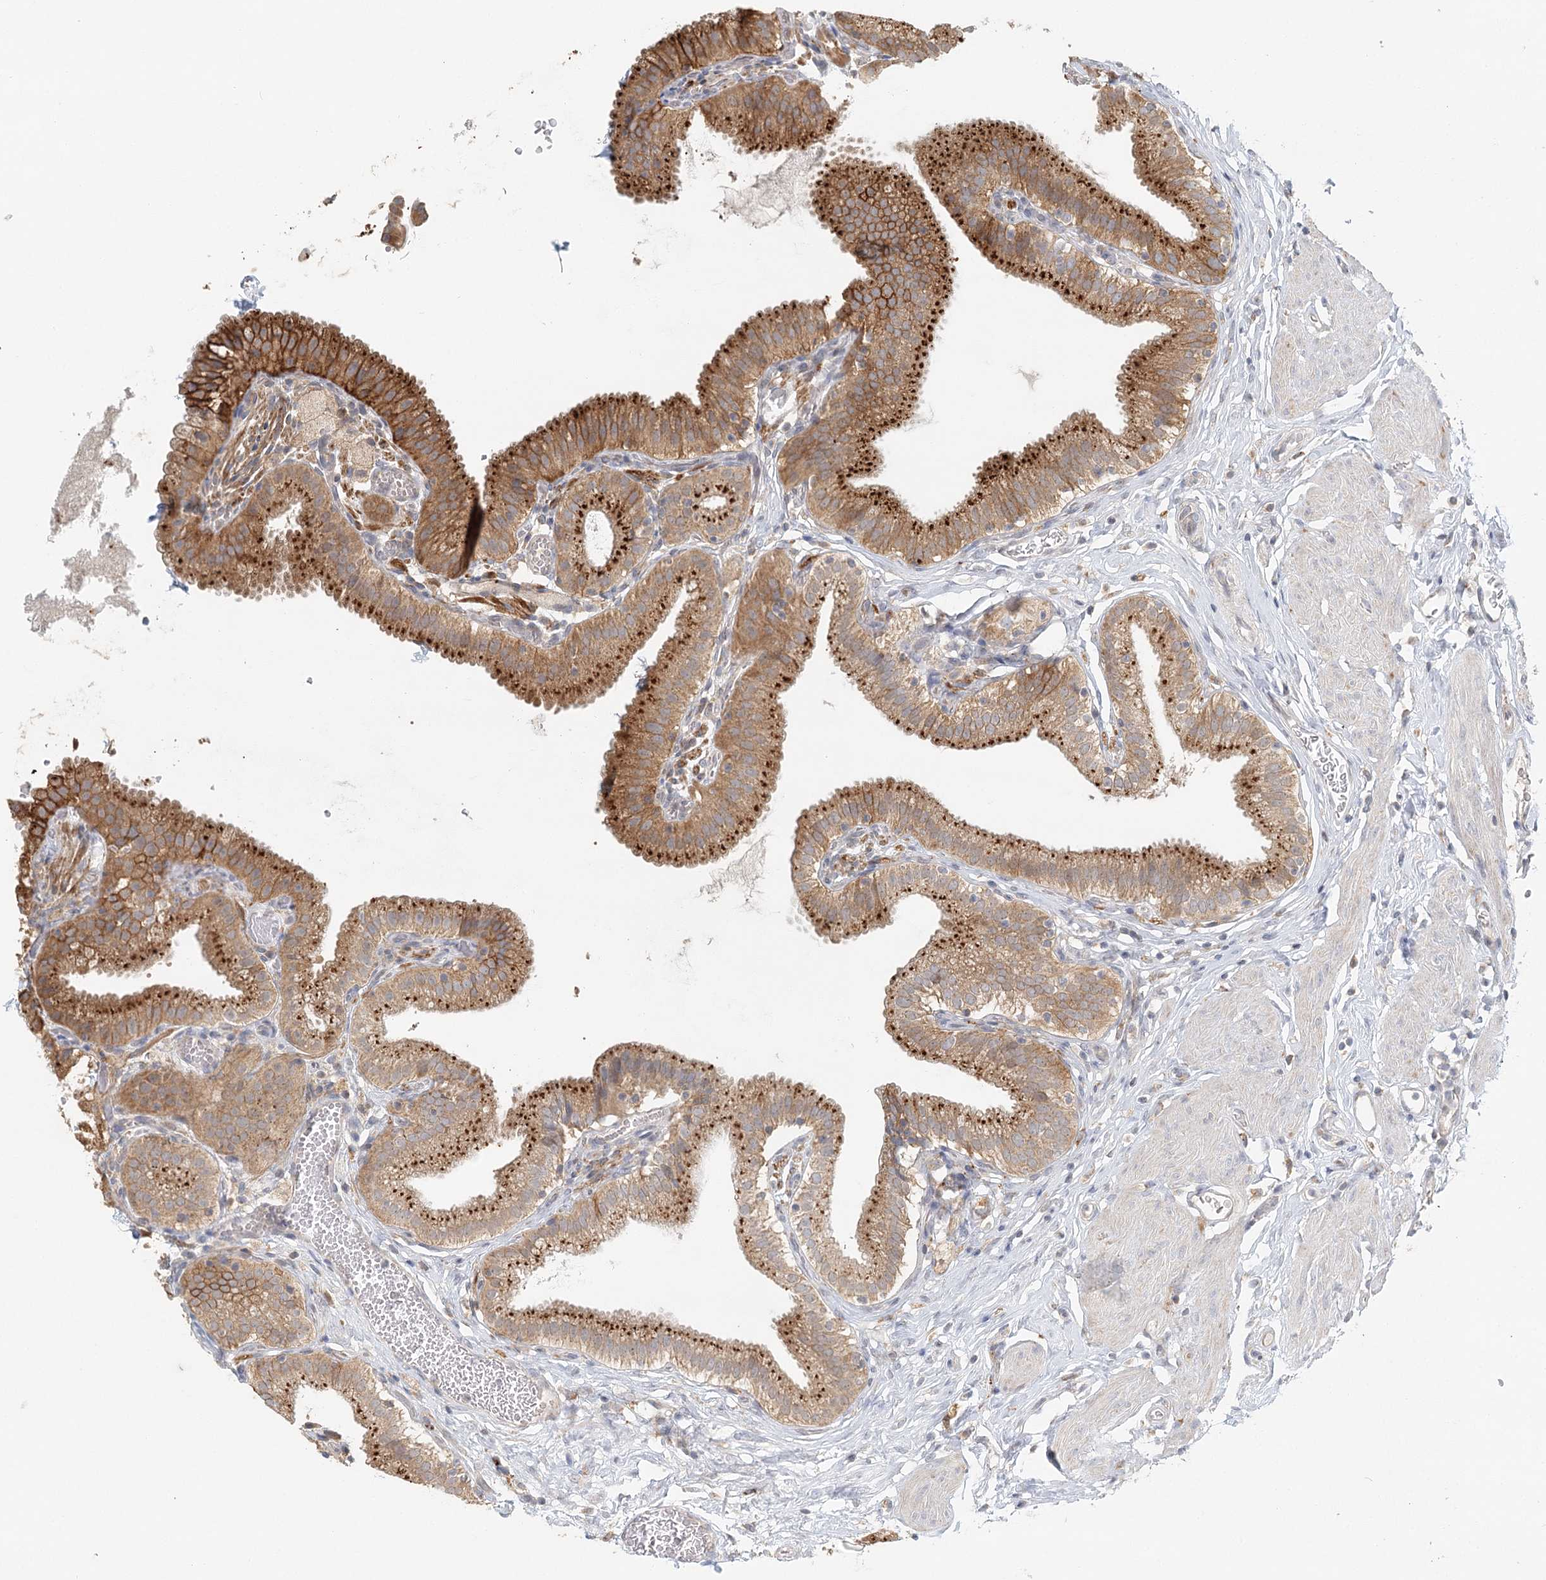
{"staining": {"intensity": "strong", "quantity": ">75%", "location": "cytoplasmic/membranous"}, "tissue": "gallbladder", "cell_type": "Glandular cells", "image_type": "normal", "snomed": [{"axis": "morphology", "description": "Normal tissue, NOS"}, {"axis": "topography", "description": "Gallbladder"}], "caption": "DAB (3,3'-diaminobenzidine) immunohistochemical staining of normal gallbladder demonstrates strong cytoplasmic/membranous protein staining in about >75% of glandular cells.", "gene": "VSIG1", "patient": {"sex": "male", "age": 54}}